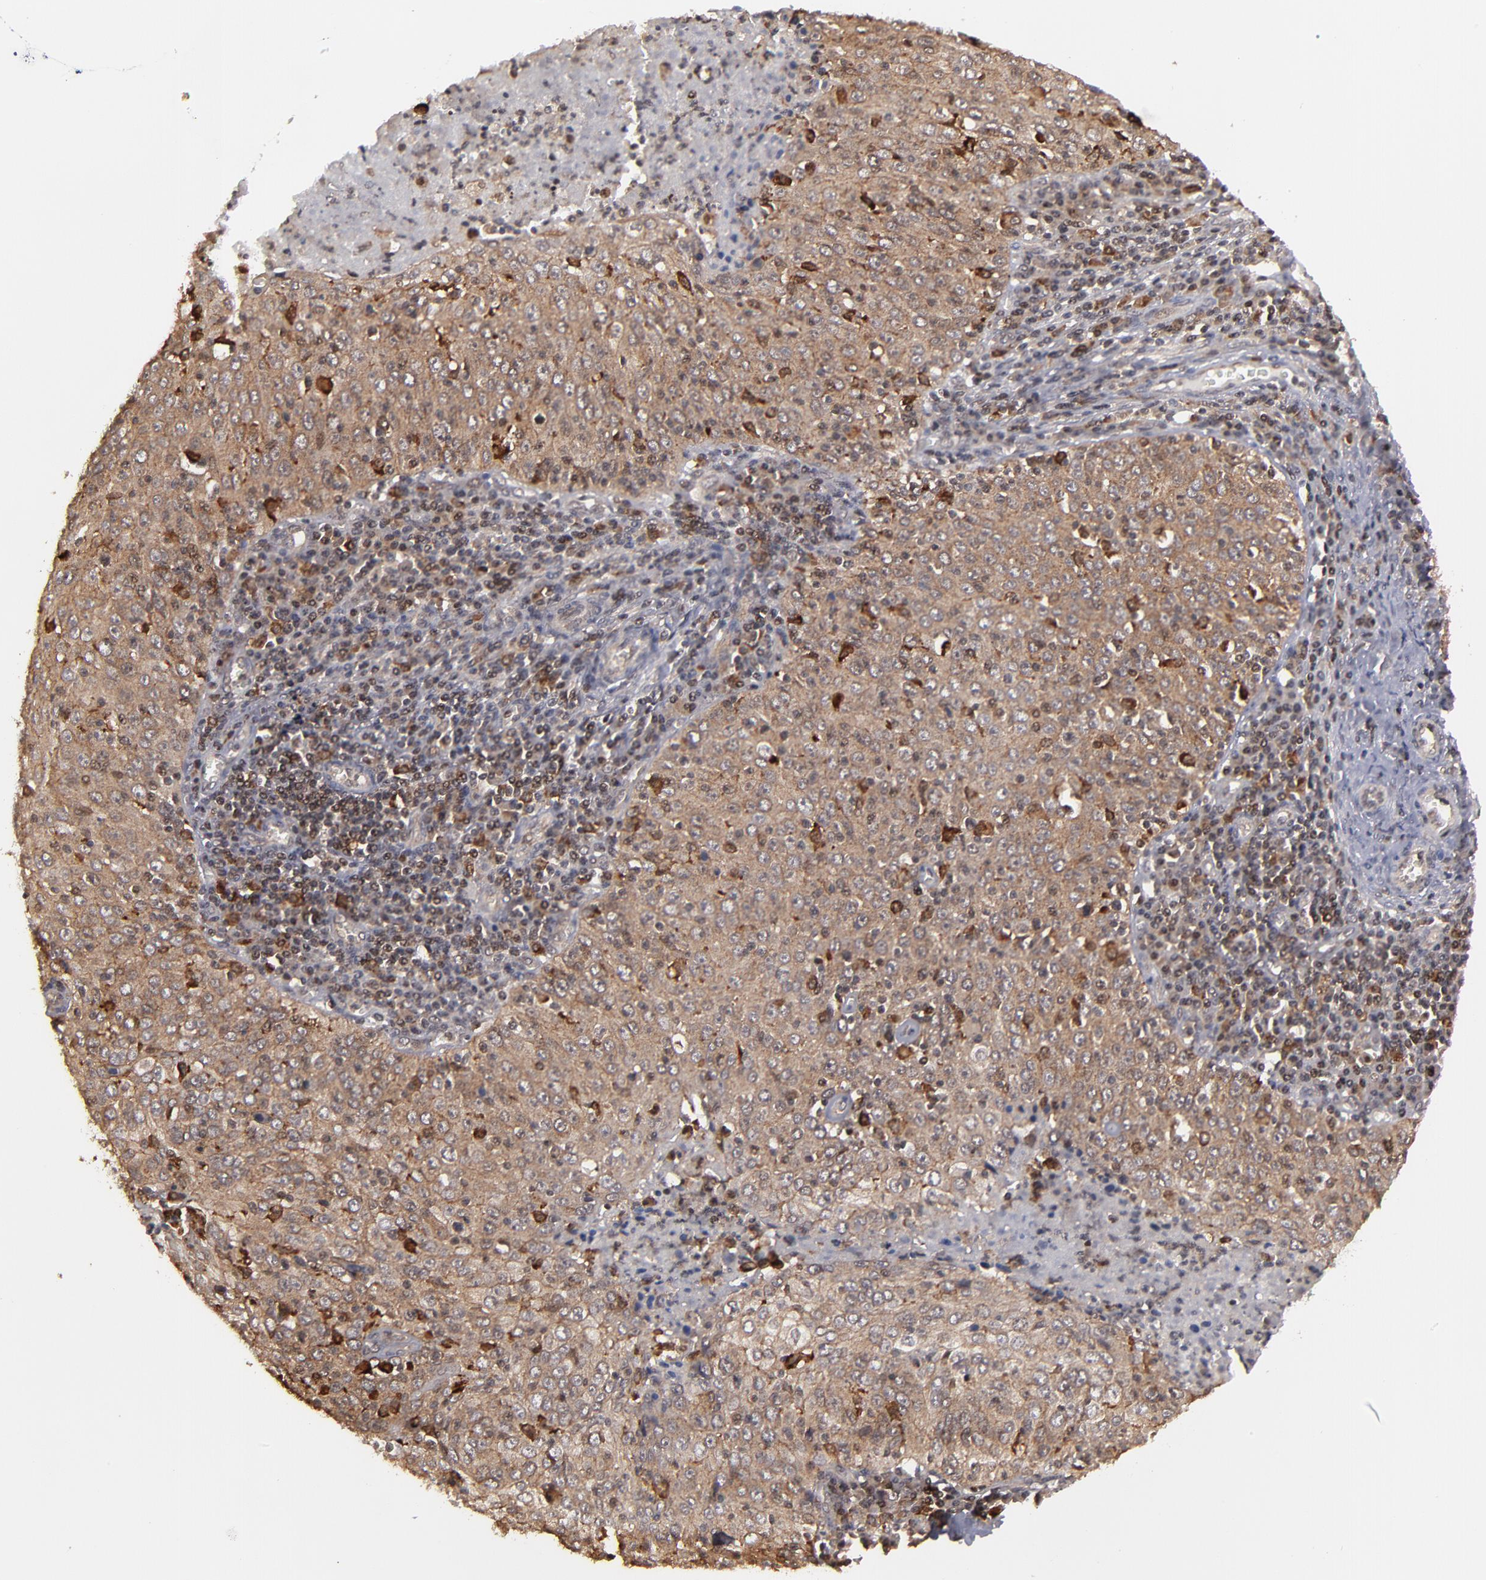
{"staining": {"intensity": "strong", "quantity": ">75%", "location": "cytoplasmic/membranous"}, "tissue": "cervical cancer", "cell_type": "Tumor cells", "image_type": "cancer", "snomed": [{"axis": "morphology", "description": "Squamous cell carcinoma, NOS"}, {"axis": "topography", "description": "Cervix"}], "caption": "Strong cytoplasmic/membranous protein positivity is identified in approximately >75% of tumor cells in cervical squamous cell carcinoma.", "gene": "RGS6", "patient": {"sex": "female", "age": 27}}